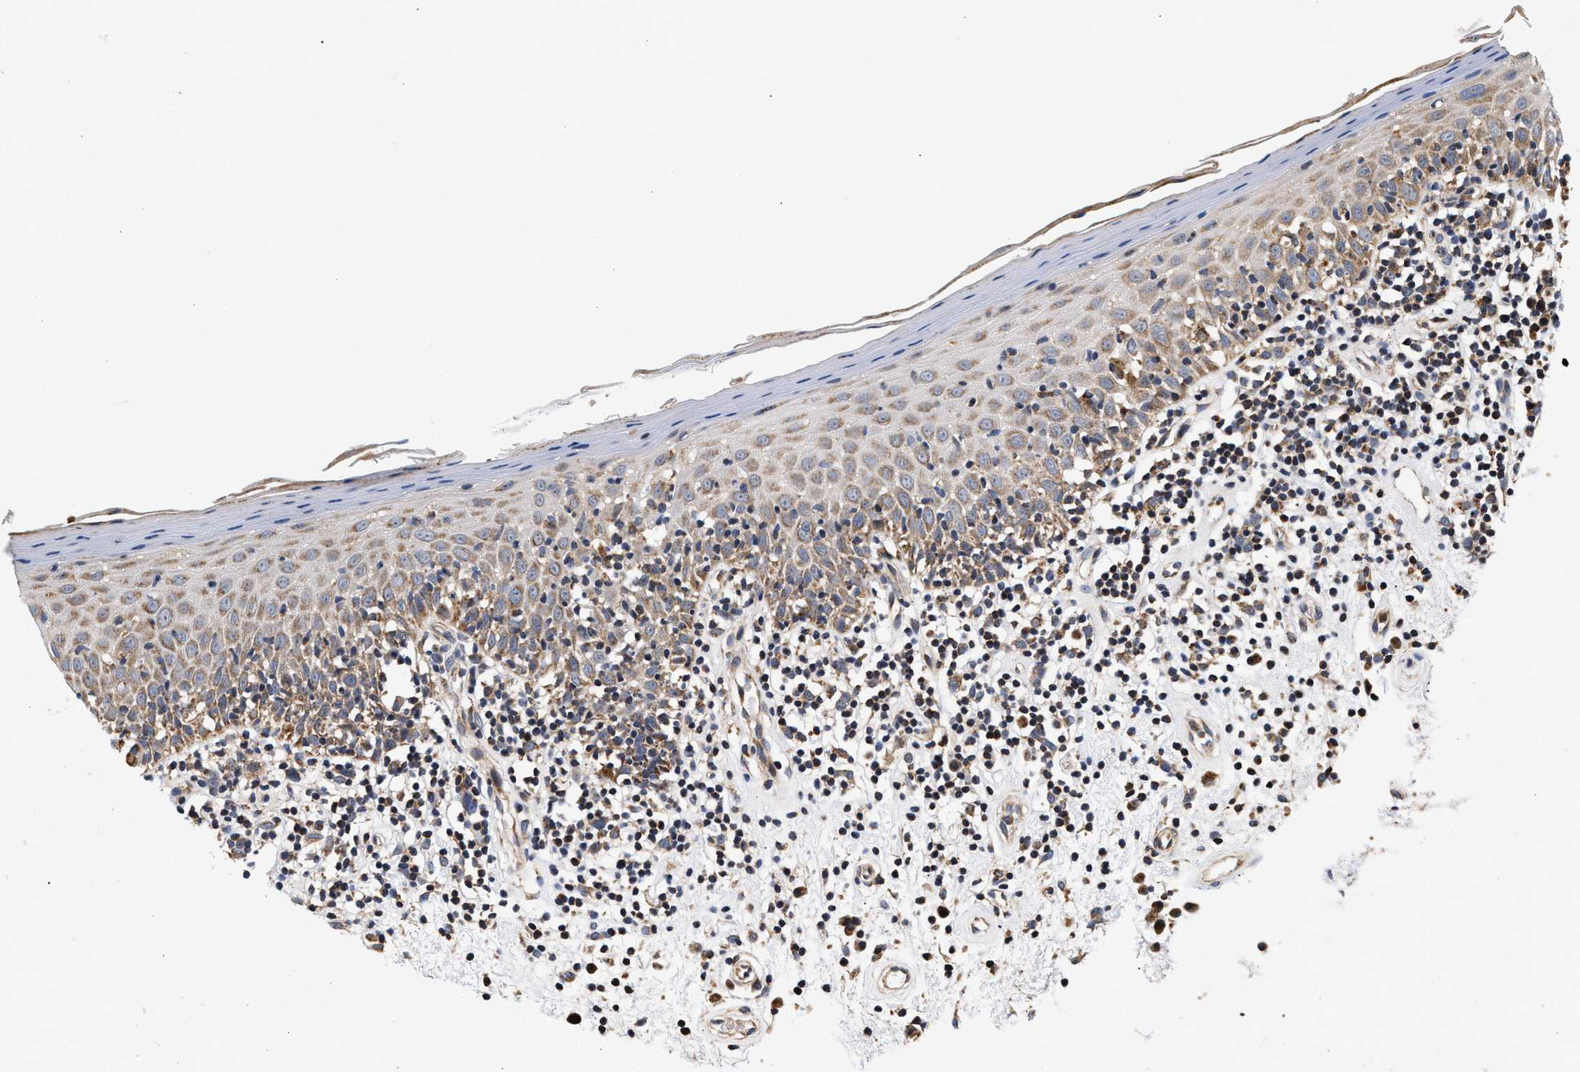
{"staining": {"intensity": "moderate", "quantity": ">75%", "location": "cytoplasmic/membranous"}, "tissue": "oral mucosa", "cell_type": "Squamous epithelial cells", "image_type": "normal", "snomed": [{"axis": "morphology", "description": "Normal tissue, NOS"}, {"axis": "morphology", "description": "Squamous cell carcinoma, NOS"}, {"axis": "topography", "description": "Skeletal muscle"}, {"axis": "topography", "description": "Oral tissue"}, {"axis": "topography", "description": "Head-Neck"}], "caption": "Squamous epithelial cells reveal medium levels of moderate cytoplasmic/membranous staining in about >75% of cells in unremarkable human oral mucosa.", "gene": "SGK1", "patient": {"sex": "male", "age": 71}}